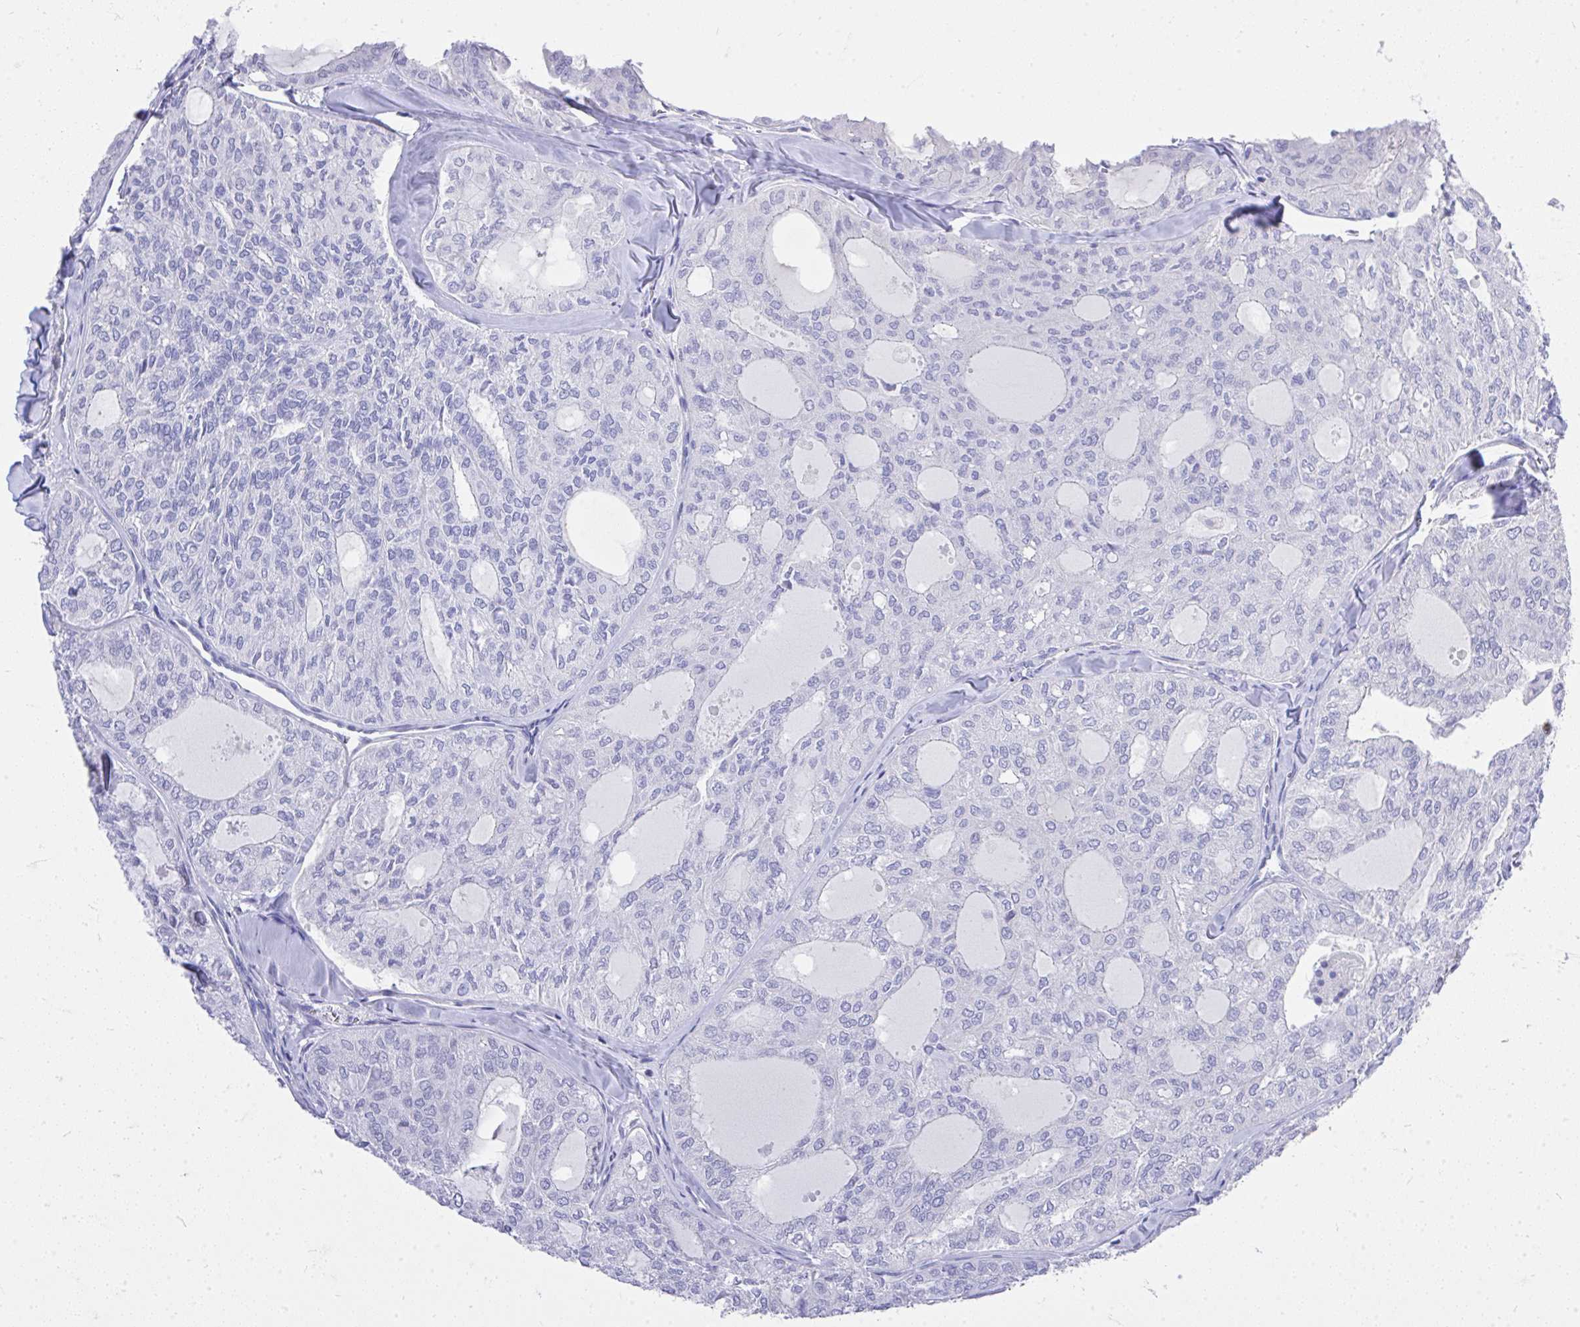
{"staining": {"intensity": "negative", "quantity": "none", "location": "none"}, "tissue": "thyroid cancer", "cell_type": "Tumor cells", "image_type": "cancer", "snomed": [{"axis": "morphology", "description": "Follicular adenoma carcinoma, NOS"}, {"axis": "topography", "description": "Thyroid gland"}], "caption": "A high-resolution photomicrograph shows immunohistochemistry (IHC) staining of thyroid cancer, which exhibits no significant positivity in tumor cells. (Stains: DAB (3,3'-diaminobenzidine) immunohistochemistry (IHC) with hematoxylin counter stain, Microscopy: brightfield microscopy at high magnification).", "gene": "MS4A12", "patient": {"sex": "male", "age": 75}}